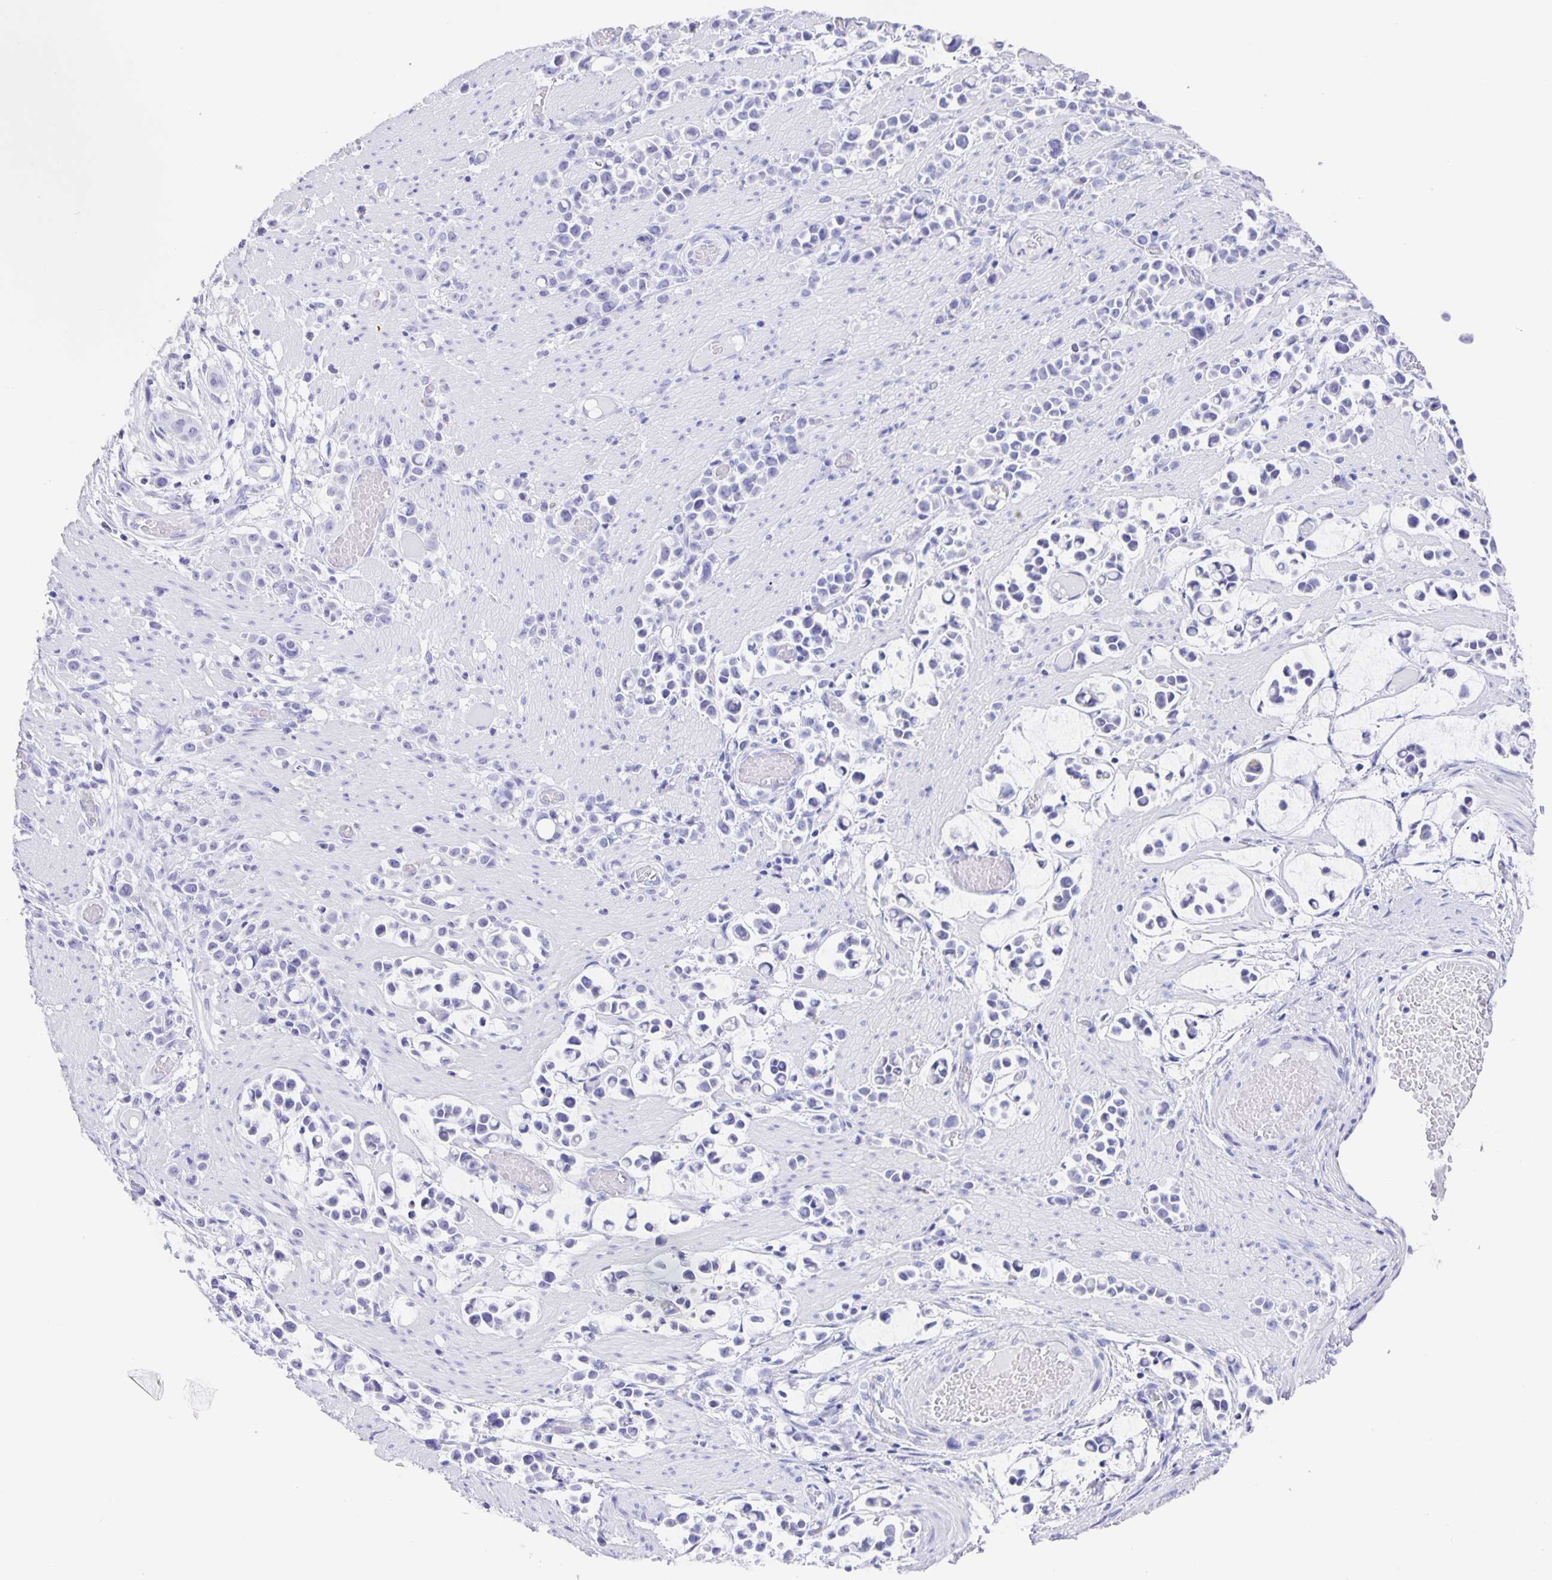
{"staining": {"intensity": "negative", "quantity": "none", "location": "none"}, "tissue": "stomach cancer", "cell_type": "Tumor cells", "image_type": "cancer", "snomed": [{"axis": "morphology", "description": "Adenocarcinoma, NOS"}, {"axis": "topography", "description": "Stomach"}], "caption": "Immunohistochemical staining of human stomach adenocarcinoma exhibits no significant positivity in tumor cells.", "gene": "GUCA2A", "patient": {"sex": "male", "age": 82}}